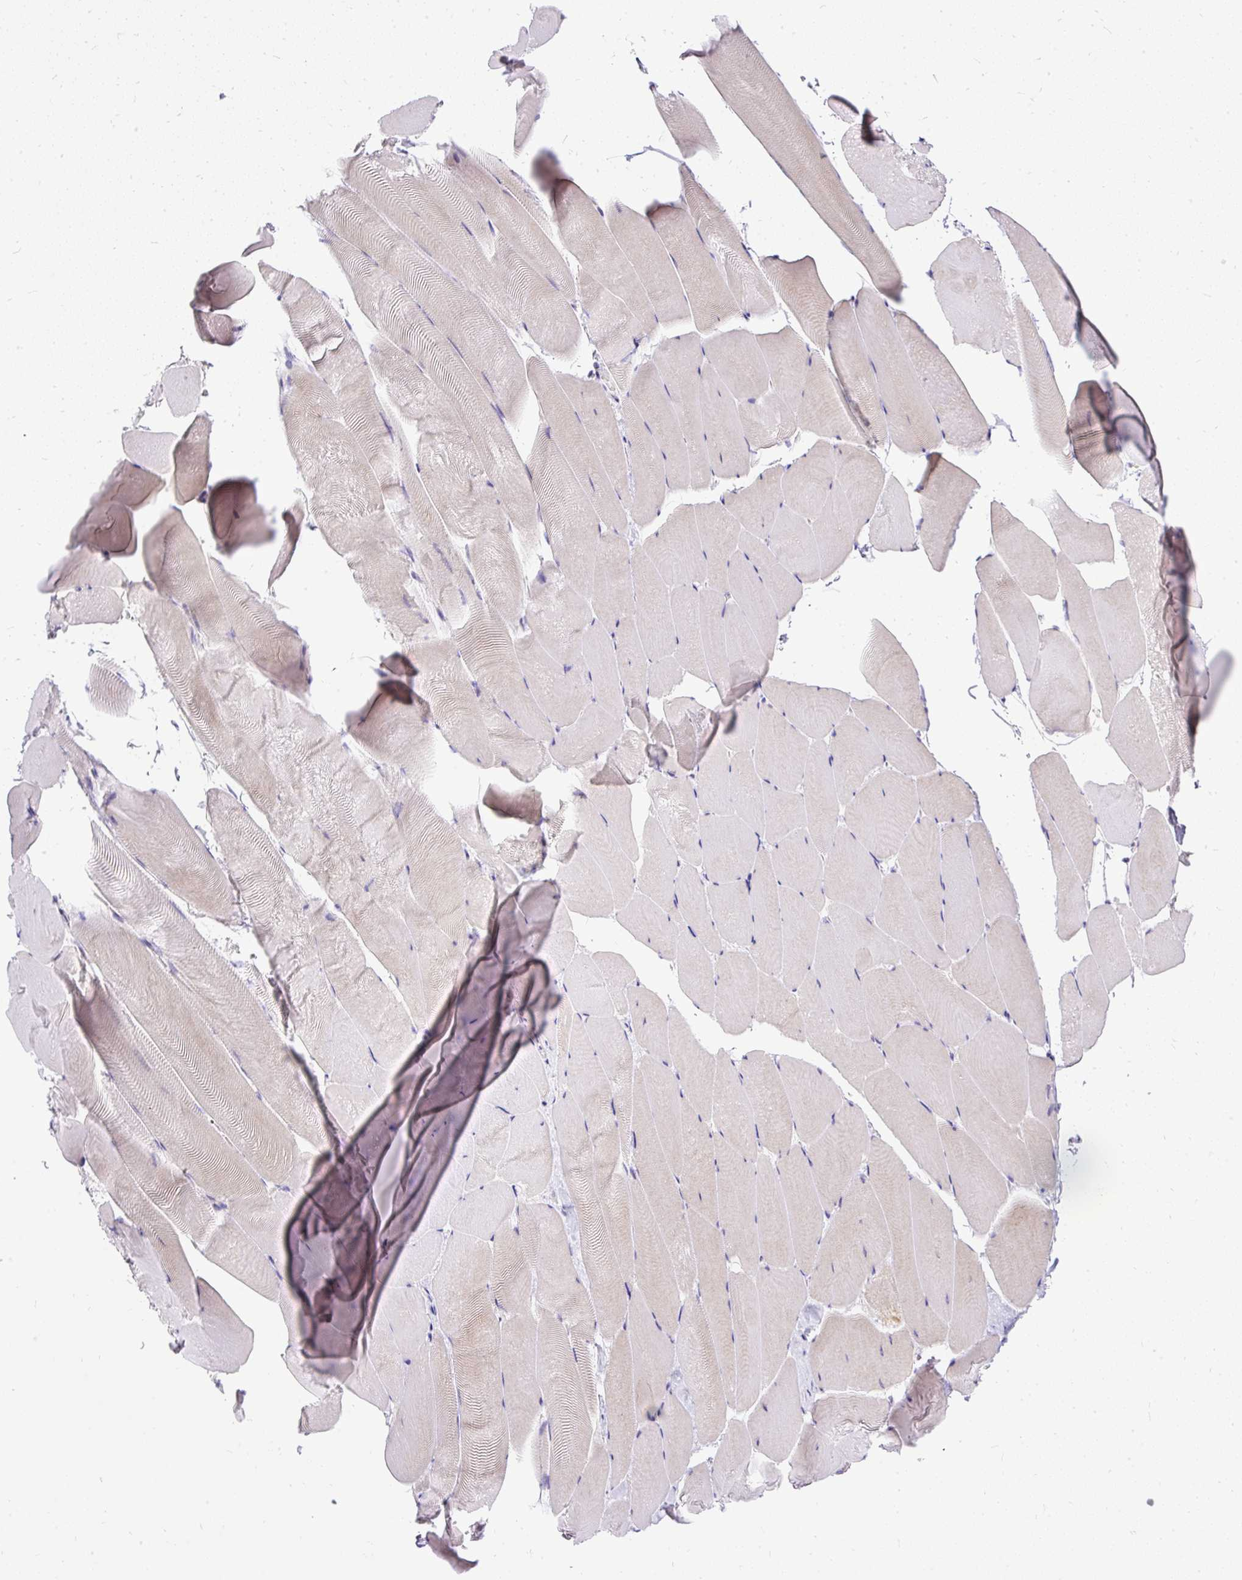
{"staining": {"intensity": "negative", "quantity": "none", "location": "none"}, "tissue": "skeletal muscle", "cell_type": "Myocytes", "image_type": "normal", "snomed": [{"axis": "morphology", "description": "Normal tissue, NOS"}, {"axis": "topography", "description": "Skeletal muscle"}], "caption": "Immunohistochemical staining of unremarkable human skeletal muscle shows no significant staining in myocytes.", "gene": "AMFR", "patient": {"sex": "female", "age": 64}}